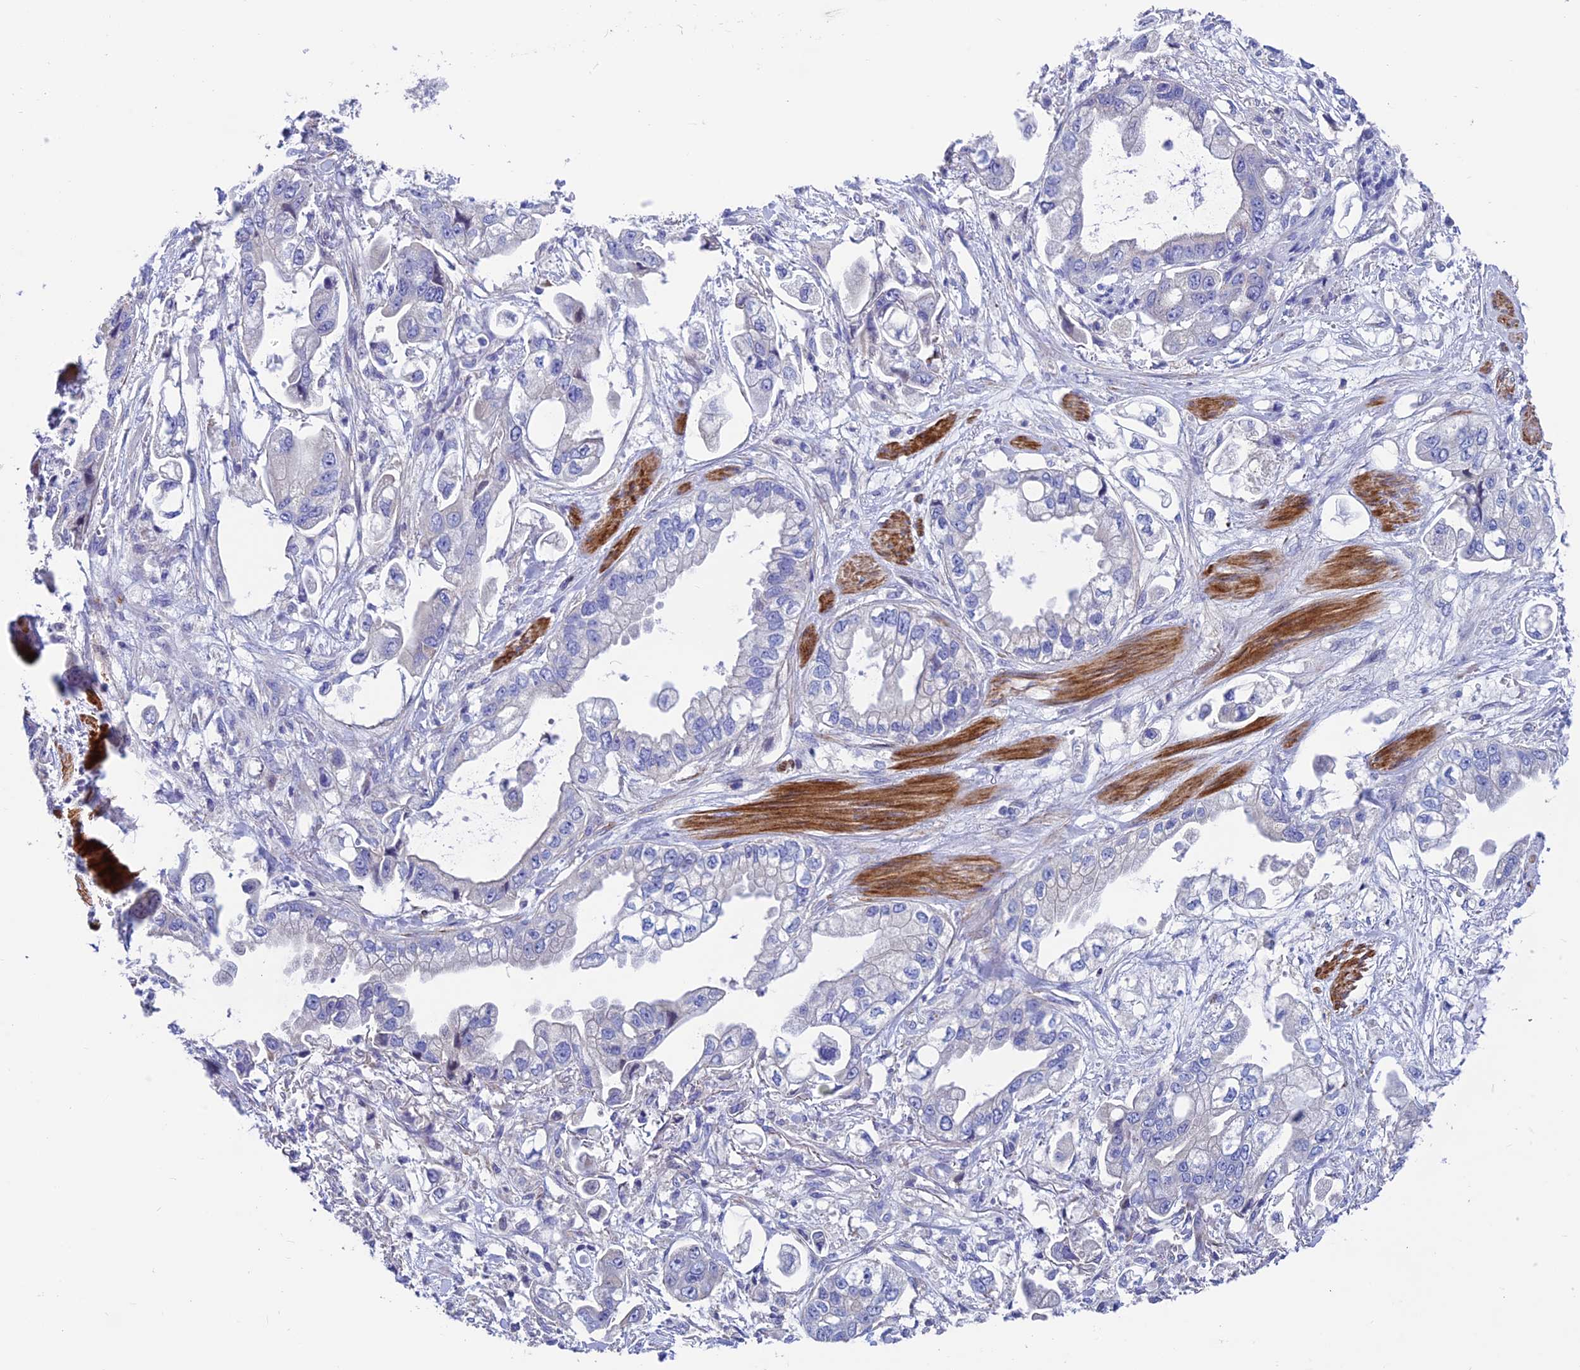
{"staining": {"intensity": "negative", "quantity": "none", "location": "none"}, "tissue": "stomach cancer", "cell_type": "Tumor cells", "image_type": "cancer", "snomed": [{"axis": "morphology", "description": "Adenocarcinoma, NOS"}, {"axis": "topography", "description": "Stomach"}], "caption": "There is no significant staining in tumor cells of stomach adenocarcinoma.", "gene": "FAM178B", "patient": {"sex": "male", "age": 62}}